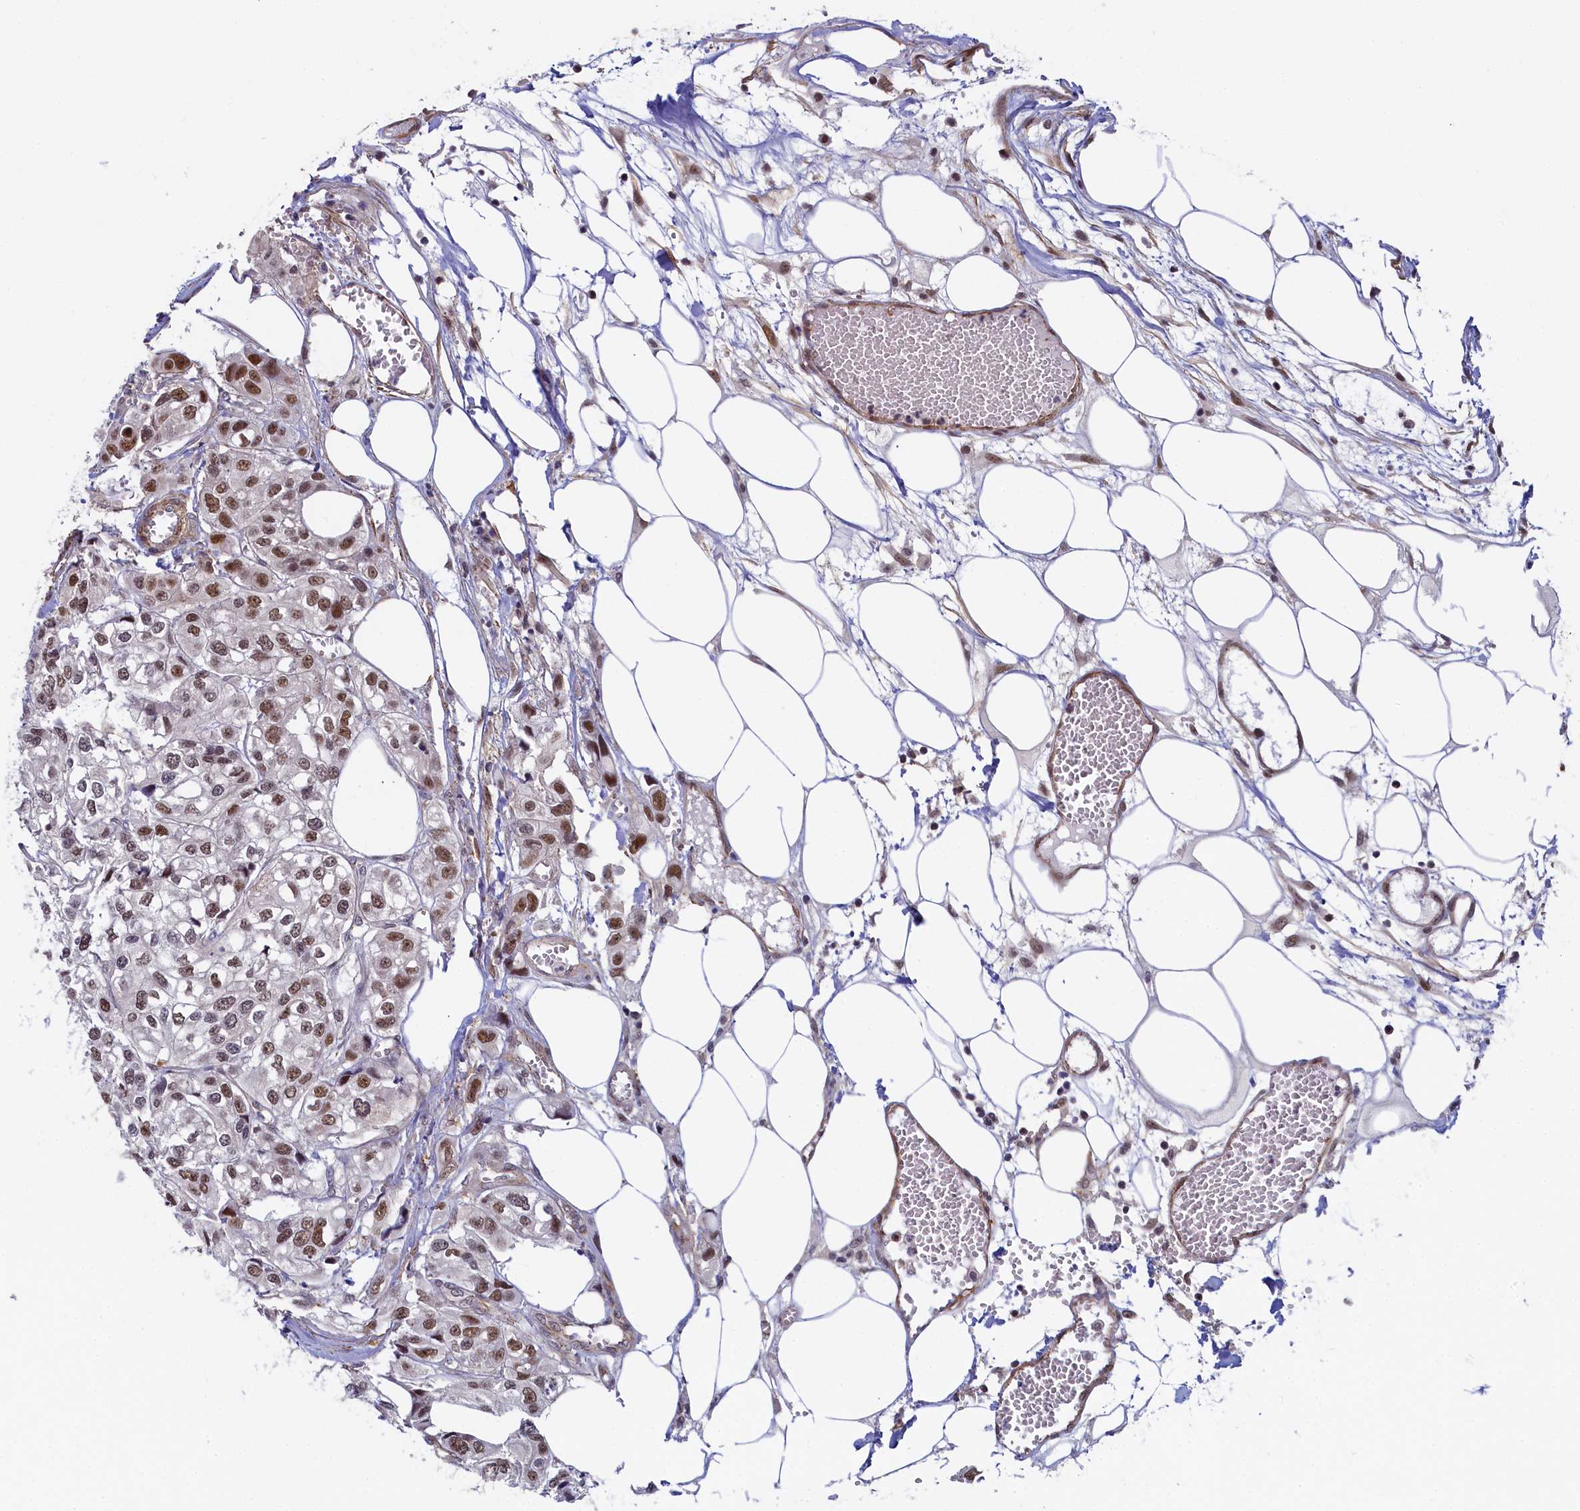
{"staining": {"intensity": "moderate", "quantity": "25%-75%", "location": "nuclear"}, "tissue": "urothelial cancer", "cell_type": "Tumor cells", "image_type": "cancer", "snomed": [{"axis": "morphology", "description": "Urothelial carcinoma, High grade"}, {"axis": "topography", "description": "Urinary bladder"}], "caption": "DAB immunohistochemical staining of urothelial carcinoma (high-grade) exhibits moderate nuclear protein expression in approximately 25%-75% of tumor cells.", "gene": "INTS14", "patient": {"sex": "male", "age": 67}}